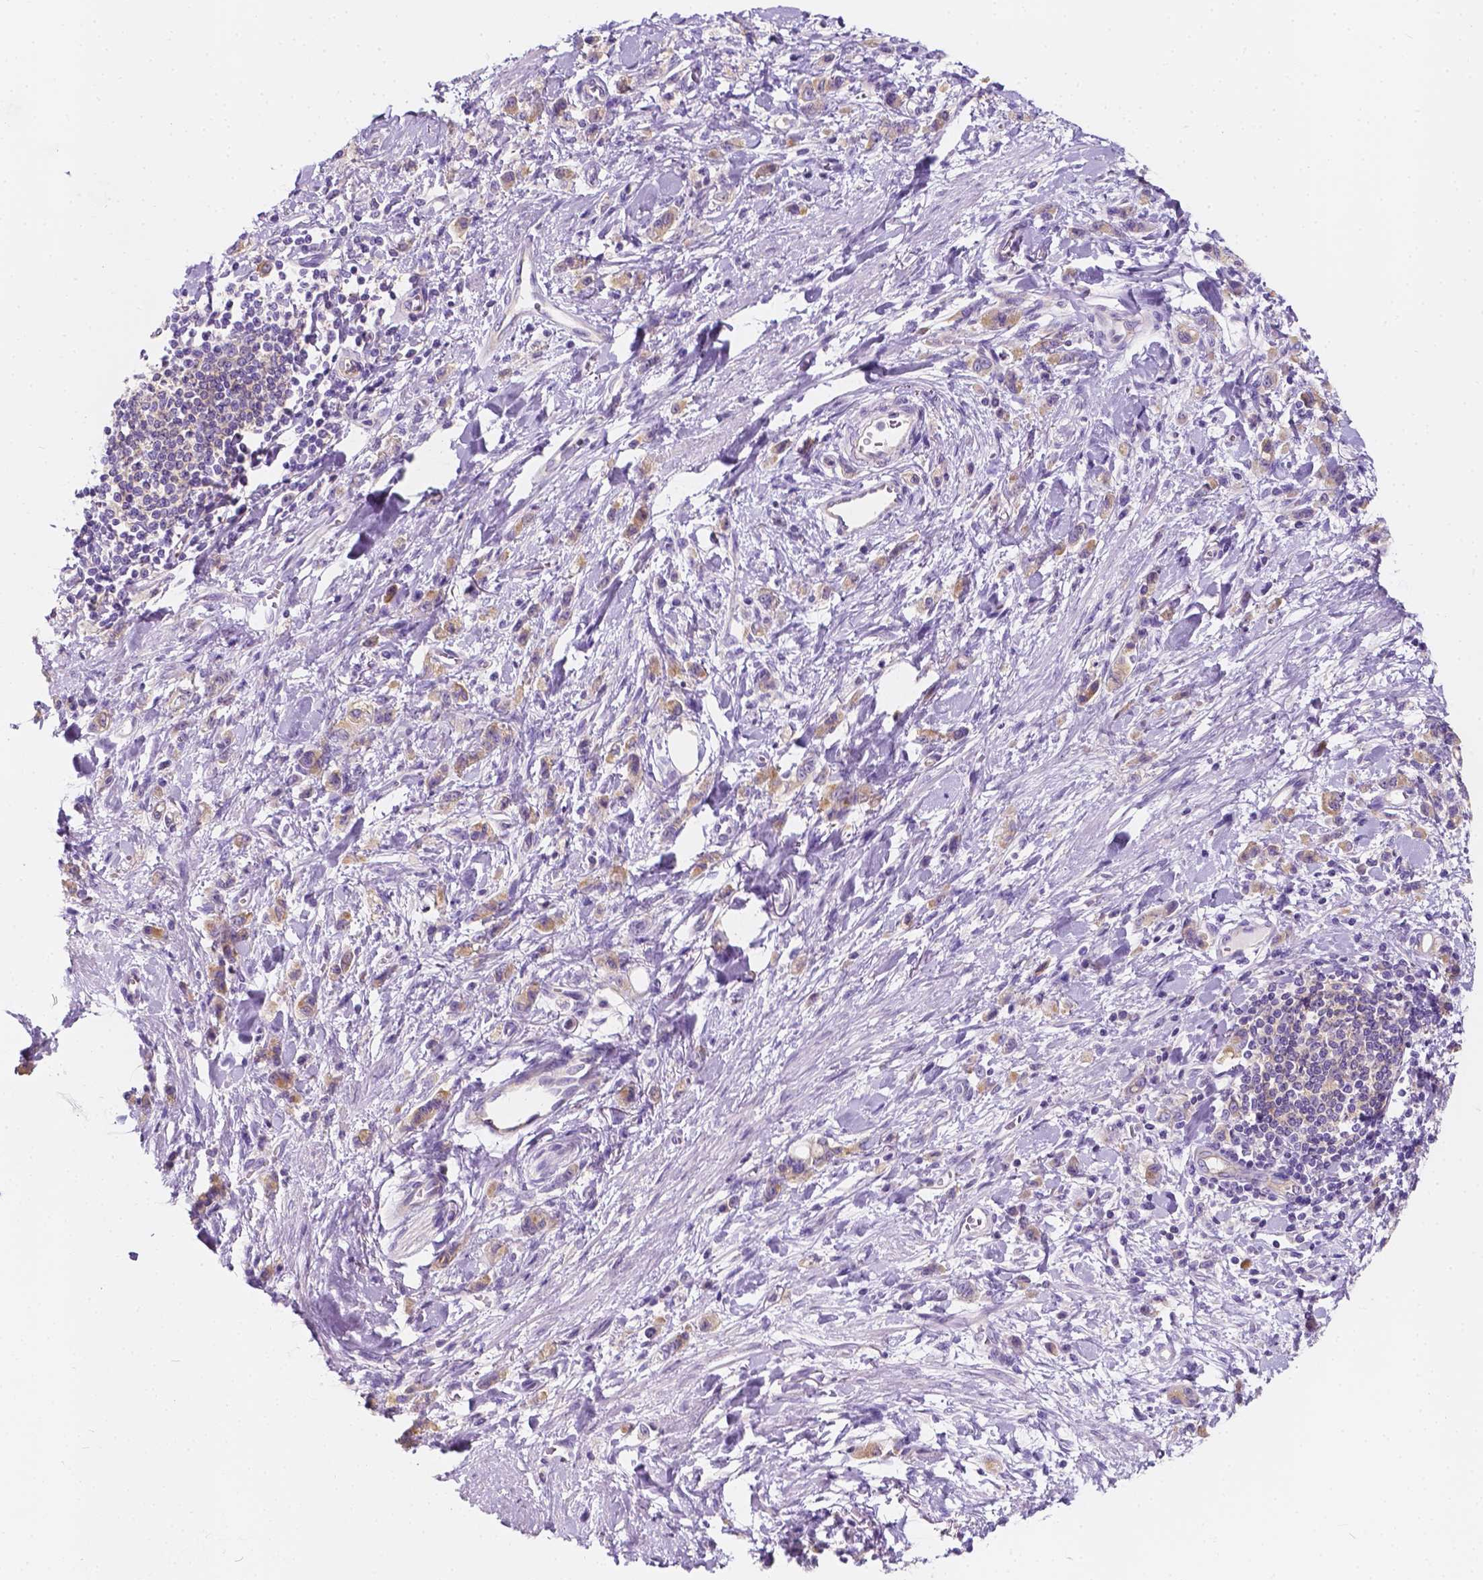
{"staining": {"intensity": "weak", "quantity": ">75%", "location": "cytoplasmic/membranous"}, "tissue": "stomach cancer", "cell_type": "Tumor cells", "image_type": "cancer", "snomed": [{"axis": "morphology", "description": "Adenocarcinoma, NOS"}, {"axis": "topography", "description": "Stomach"}], "caption": "A low amount of weak cytoplasmic/membranous expression is present in about >75% of tumor cells in stomach cancer (adenocarcinoma) tissue. (DAB IHC with brightfield microscopy, high magnification).", "gene": "SIRT2", "patient": {"sex": "male", "age": 77}}